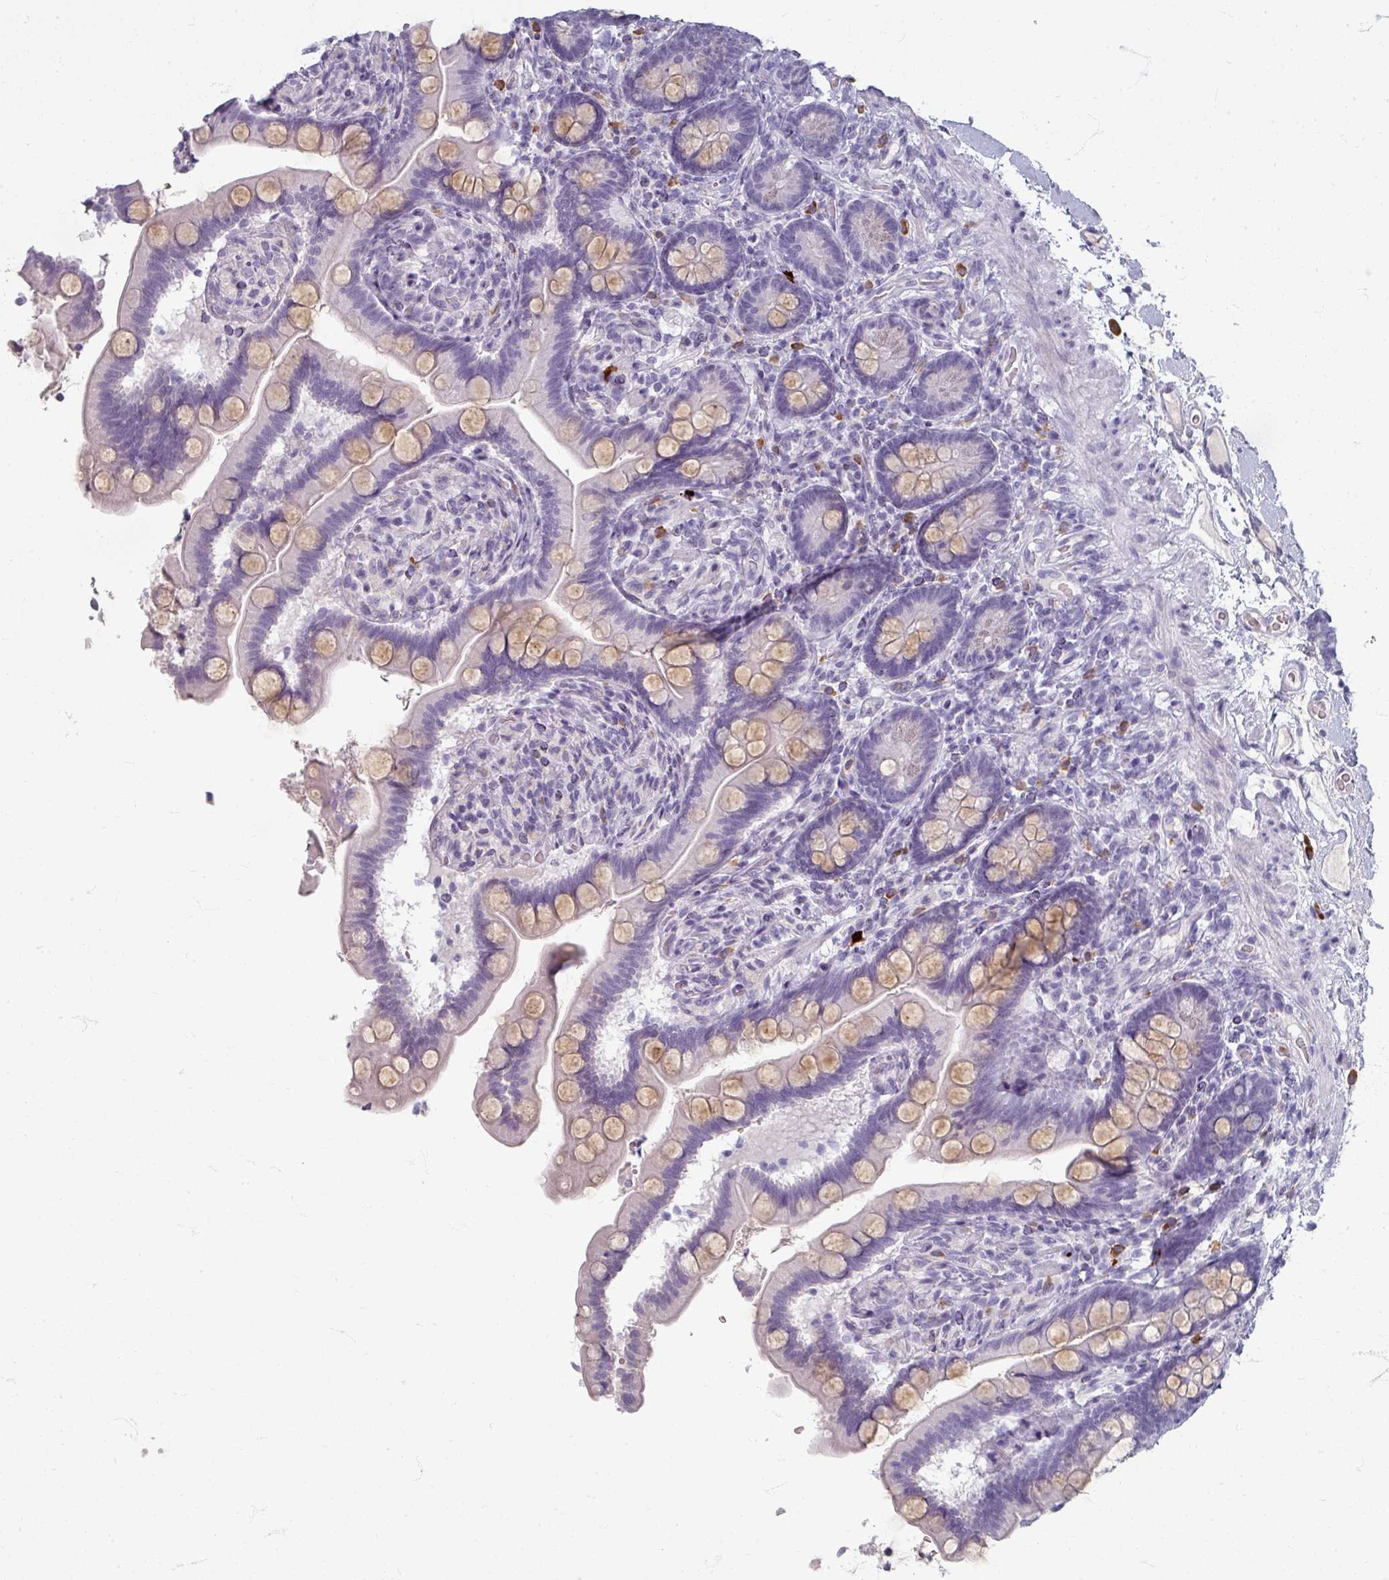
{"staining": {"intensity": "moderate", "quantity": "25%-75%", "location": "cytoplasmic/membranous"}, "tissue": "small intestine", "cell_type": "Glandular cells", "image_type": "normal", "snomed": [{"axis": "morphology", "description": "Normal tissue, NOS"}, {"axis": "topography", "description": "Small intestine"}], "caption": "Approximately 25%-75% of glandular cells in unremarkable small intestine reveal moderate cytoplasmic/membranous protein positivity as visualized by brown immunohistochemical staining.", "gene": "ZNF878", "patient": {"sex": "female", "age": 64}}